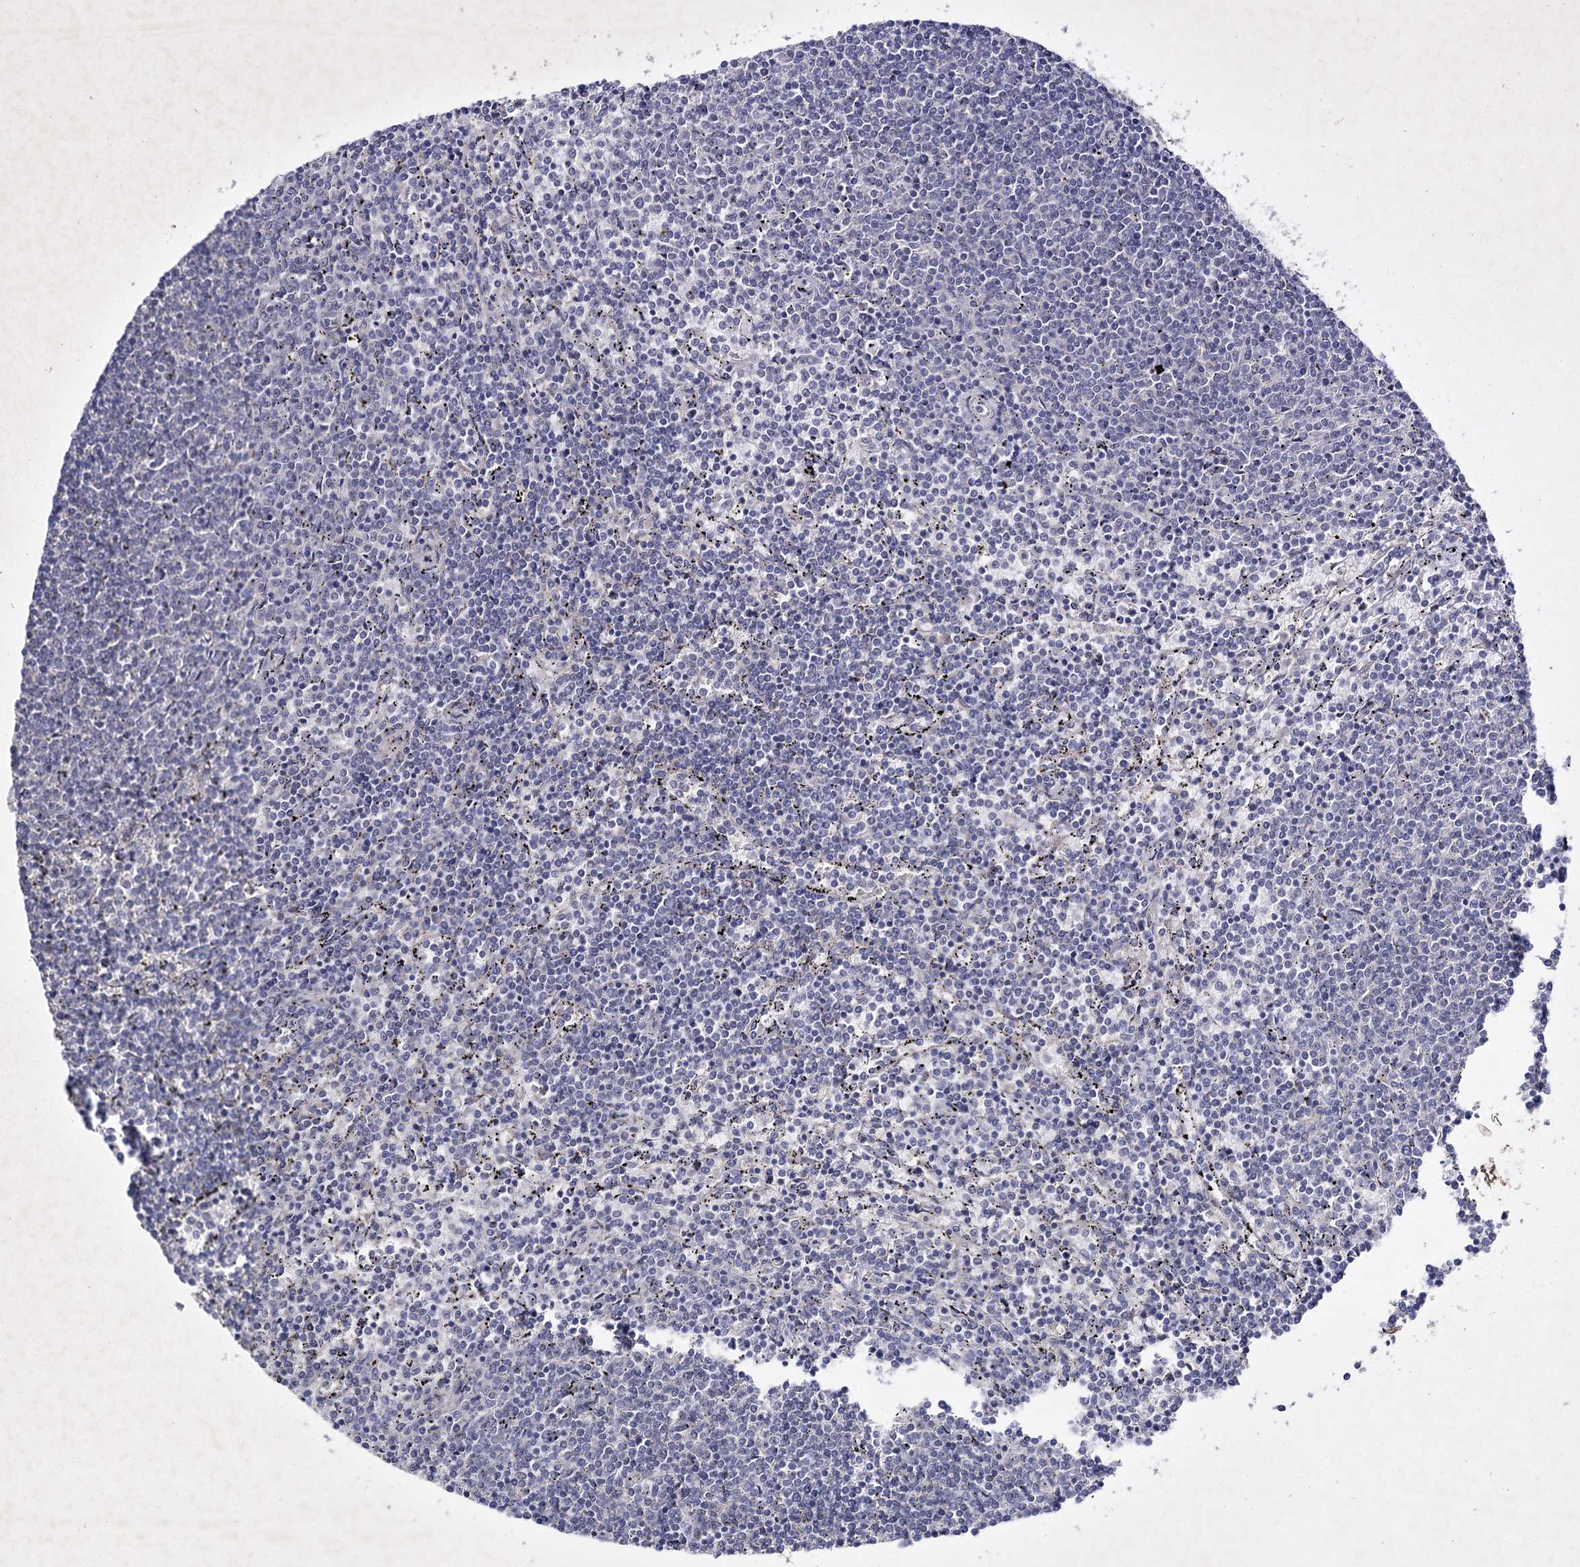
{"staining": {"intensity": "negative", "quantity": "none", "location": "none"}, "tissue": "lymphoma", "cell_type": "Tumor cells", "image_type": "cancer", "snomed": [{"axis": "morphology", "description": "Malignant lymphoma, non-Hodgkin's type, Low grade"}, {"axis": "topography", "description": "Spleen"}], "caption": "This is a image of IHC staining of lymphoma, which shows no staining in tumor cells.", "gene": "COX15", "patient": {"sex": "female", "age": 50}}